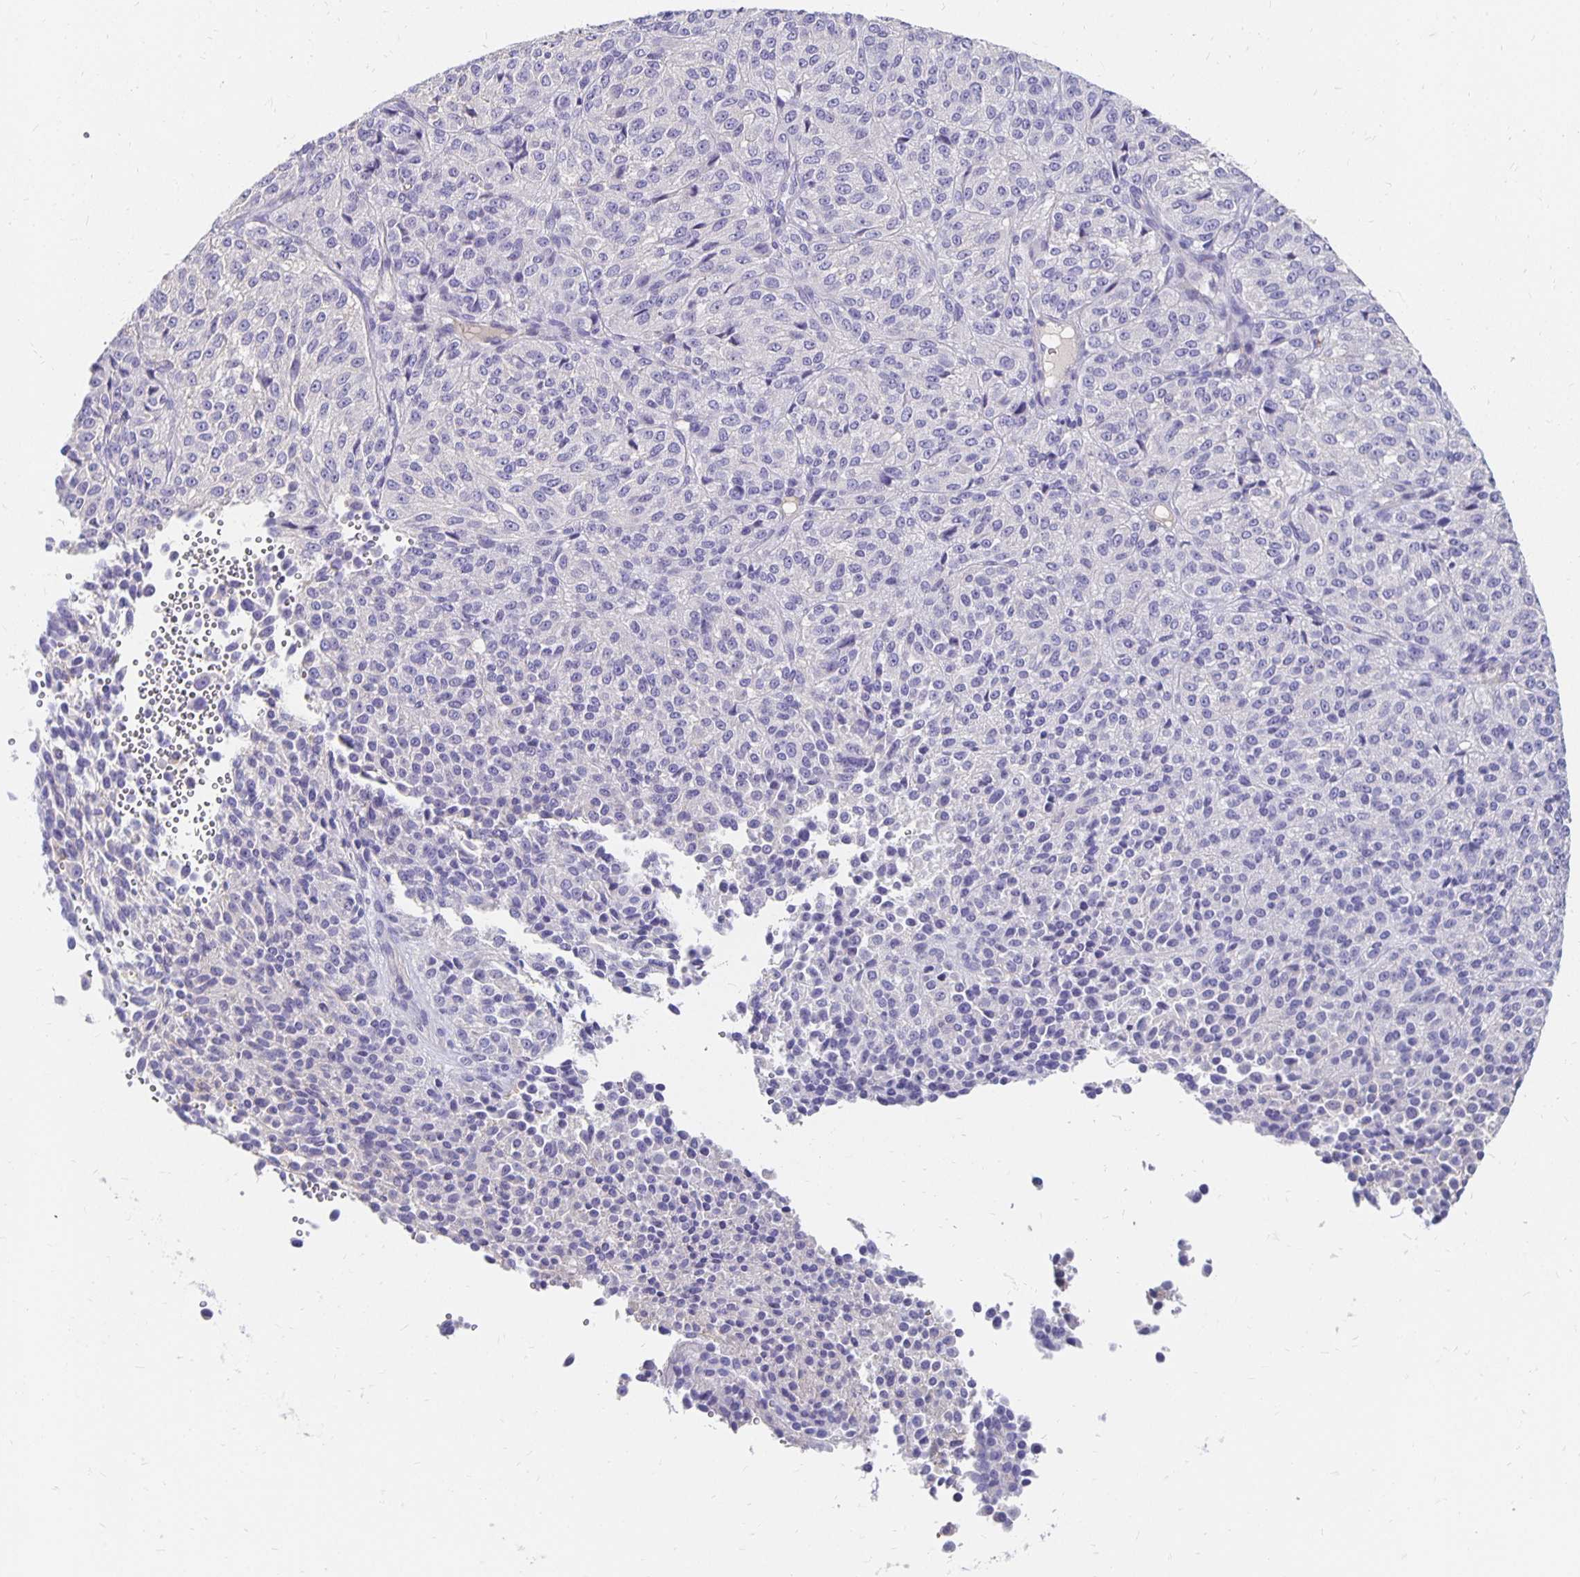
{"staining": {"intensity": "negative", "quantity": "none", "location": "none"}, "tissue": "melanoma", "cell_type": "Tumor cells", "image_type": "cancer", "snomed": [{"axis": "morphology", "description": "Malignant melanoma, Metastatic site"}, {"axis": "topography", "description": "Brain"}], "caption": "Tumor cells are negative for protein expression in human melanoma.", "gene": "APOB", "patient": {"sex": "female", "age": 56}}